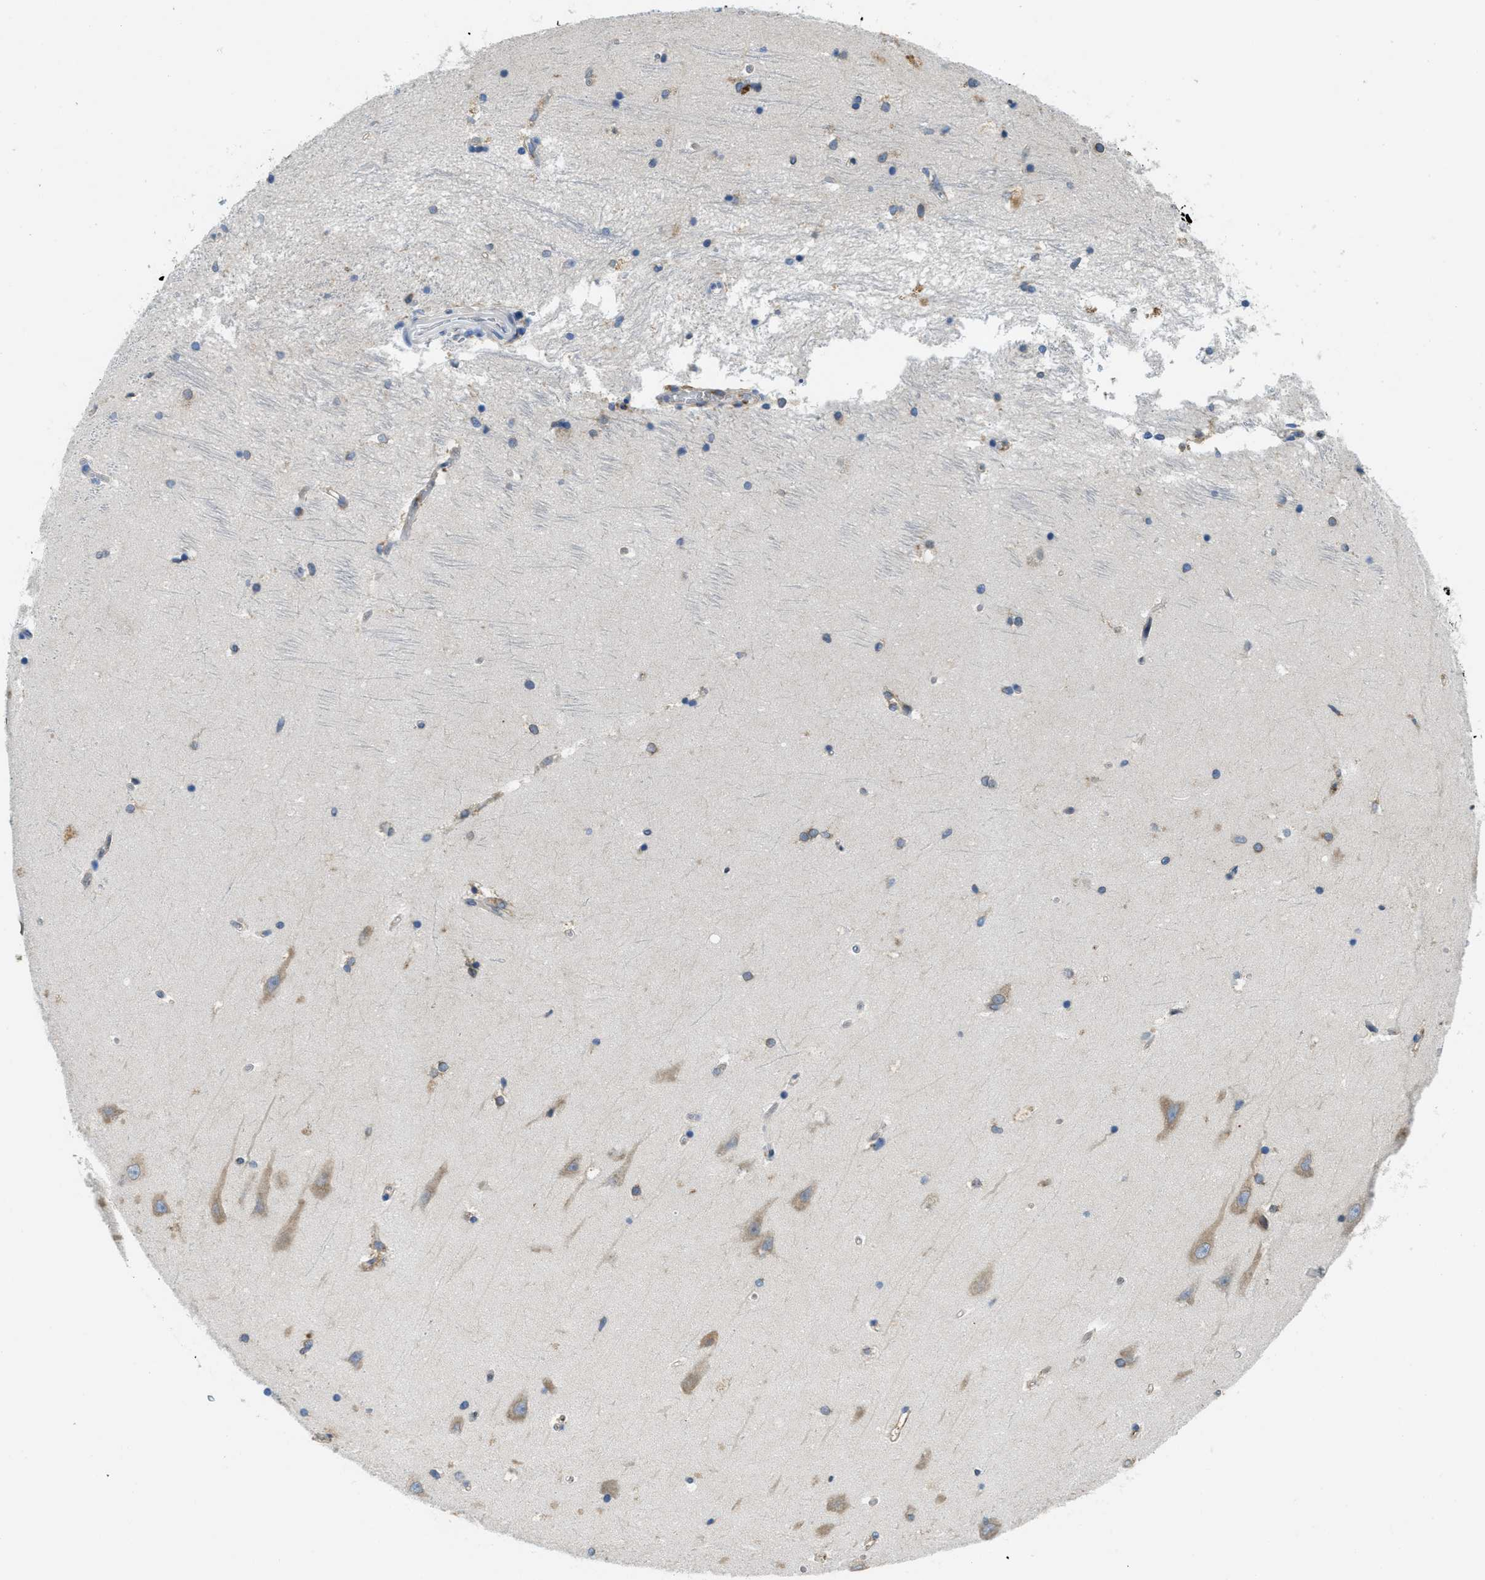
{"staining": {"intensity": "moderate", "quantity": "<25%", "location": "cytoplasmic/membranous"}, "tissue": "hippocampus", "cell_type": "Glial cells", "image_type": "normal", "snomed": [{"axis": "morphology", "description": "Normal tissue, NOS"}, {"axis": "topography", "description": "Hippocampus"}], "caption": "Immunohistochemistry (IHC) of unremarkable hippocampus demonstrates low levels of moderate cytoplasmic/membranous expression in about <25% of glial cells. (DAB (3,3'-diaminobenzidine) IHC with brightfield microscopy, high magnification).", "gene": "MPDU1", "patient": {"sex": "male", "age": 45}}